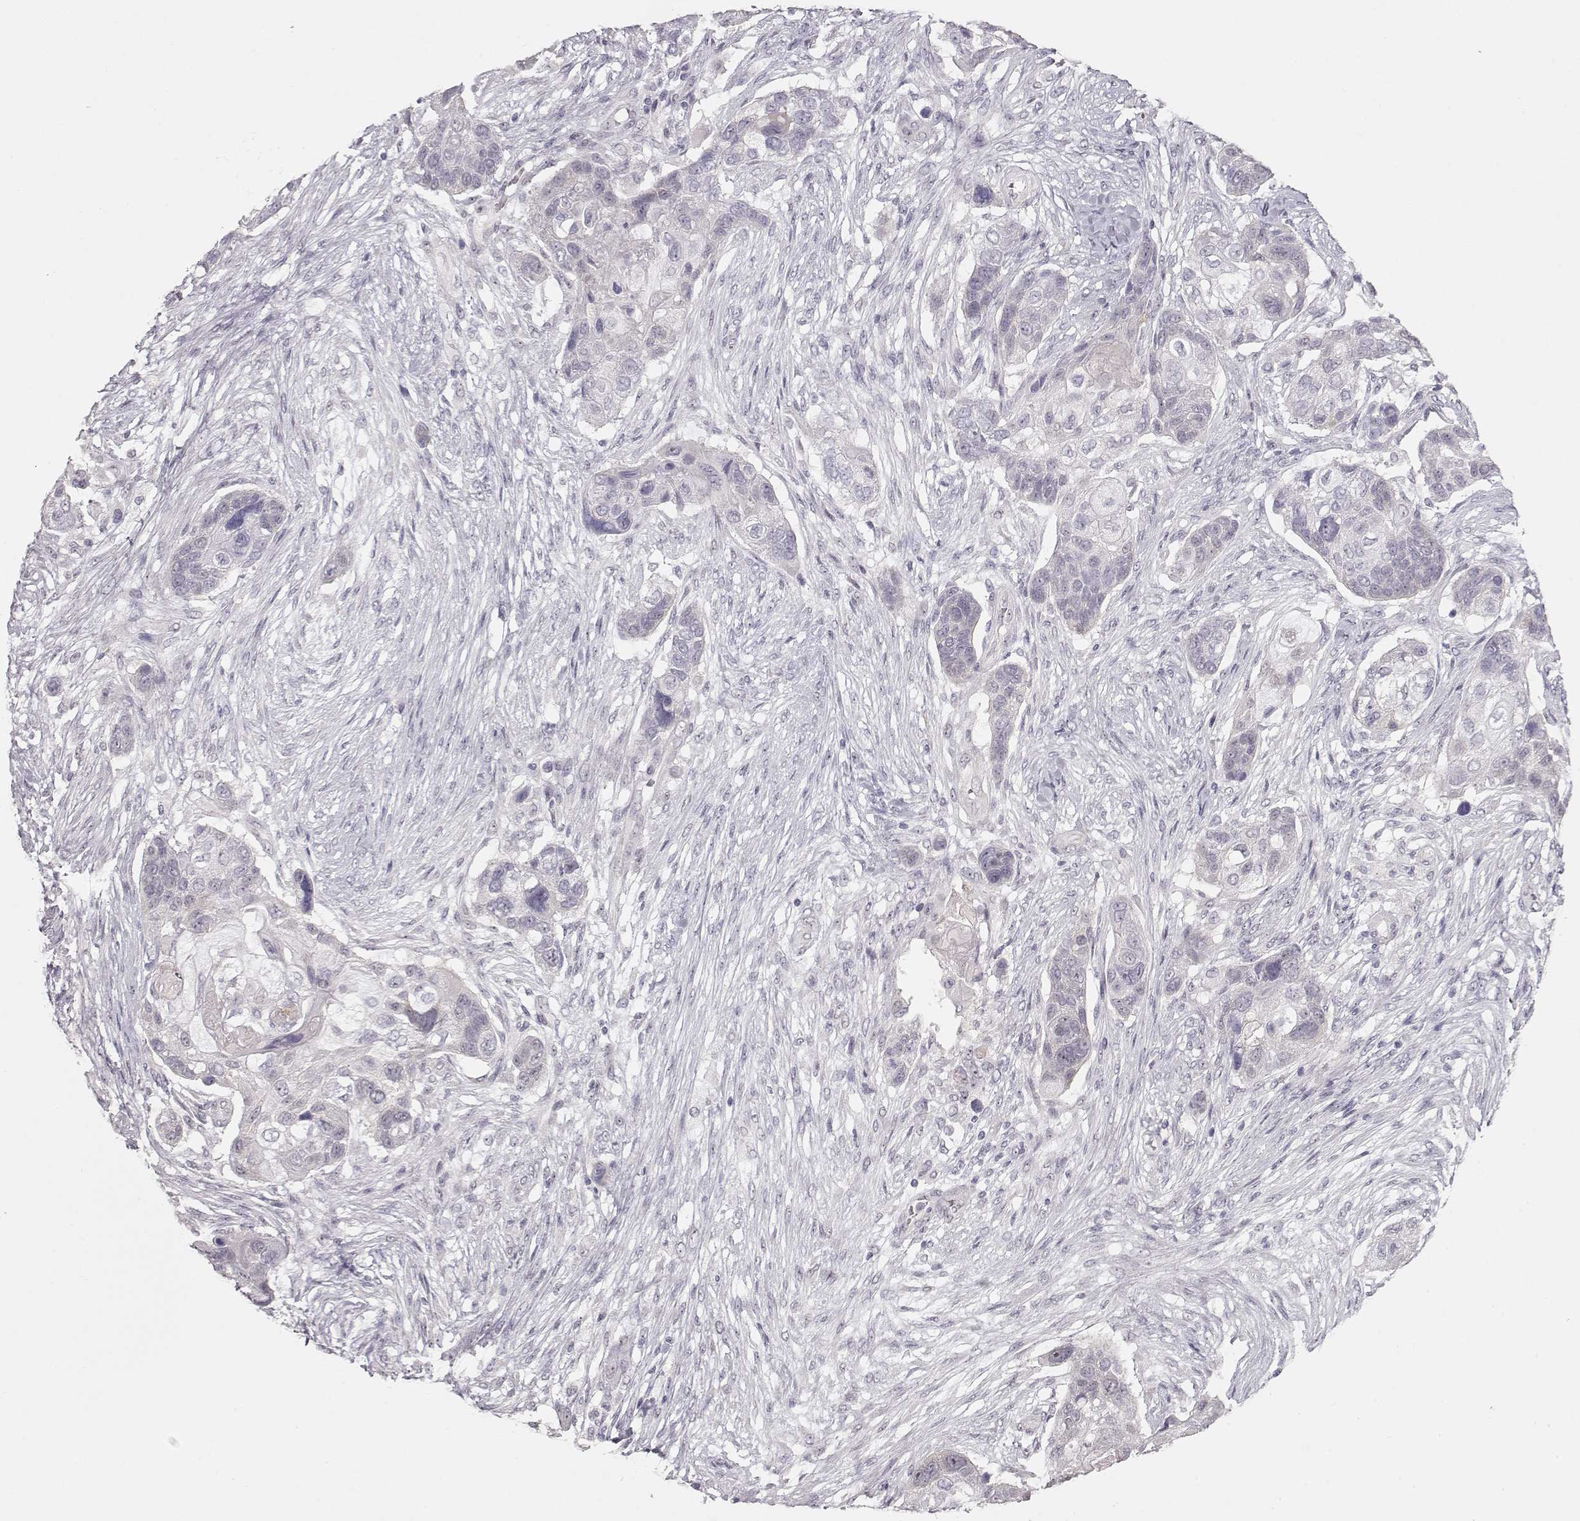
{"staining": {"intensity": "negative", "quantity": "none", "location": "none"}, "tissue": "lung cancer", "cell_type": "Tumor cells", "image_type": "cancer", "snomed": [{"axis": "morphology", "description": "Squamous cell carcinoma, NOS"}, {"axis": "topography", "description": "Lung"}], "caption": "Squamous cell carcinoma (lung) was stained to show a protein in brown. There is no significant expression in tumor cells. (Immunohistochemistry (ihc), brightfield microscopy, high magnification).", "gene": "FAM205A", "patient": {"sex": "male", "age": 69}}